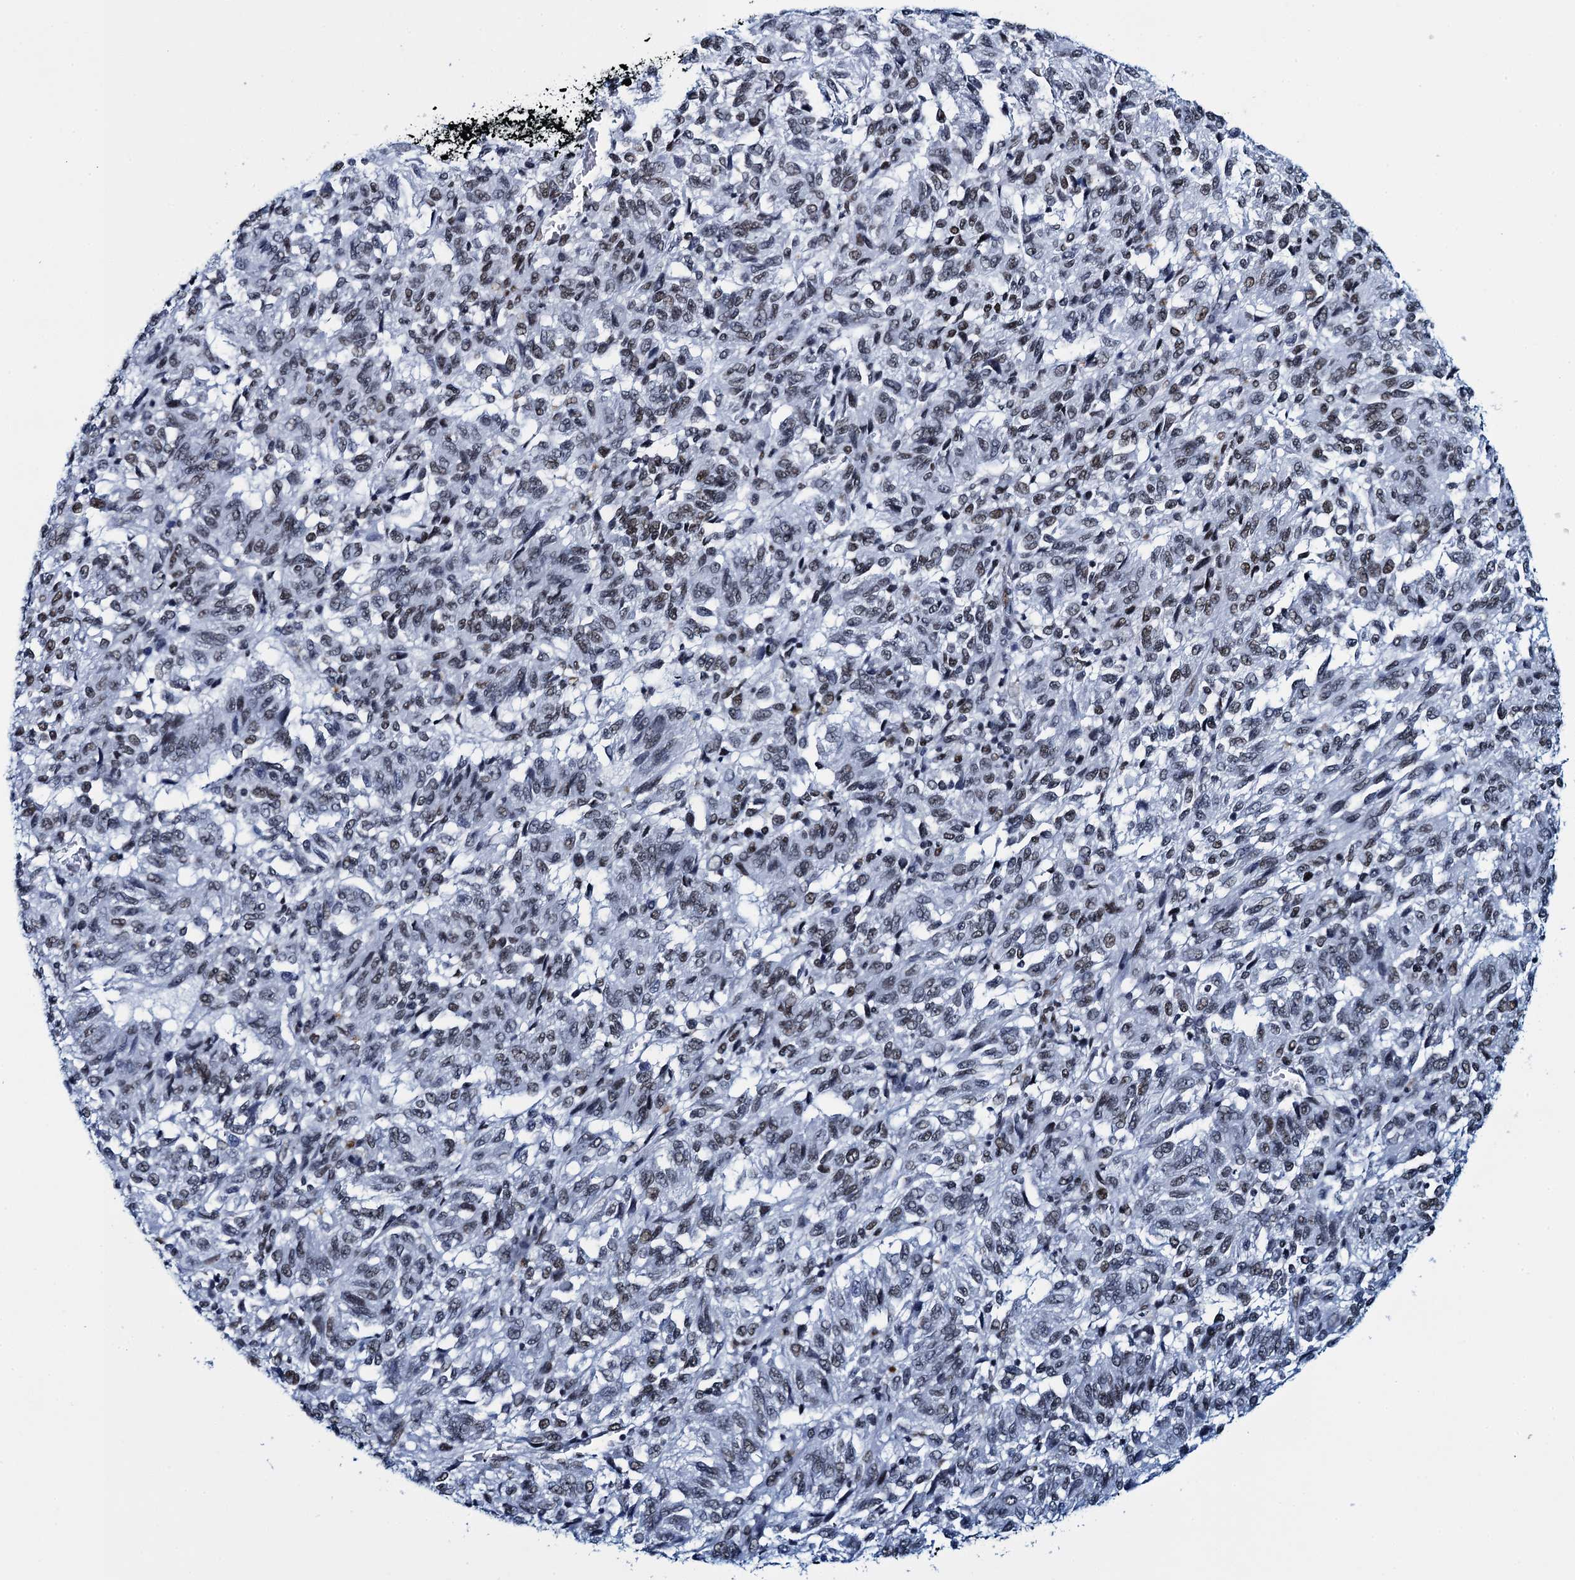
{"staining": {"intensity": "weak", "quantity": "25%-75%", "location": "nuclear"}, "tissue": "melanoma", "cell_type": "Tumor cells", "image_type": "cancer", "snomed": [{"axis": "morphology", "description": "Malignant melanoma, Metastatic site"}, {"axis": "topography", "description": "Lung"}], "caption": "Tumor cells demonstrate low levels of weak nuclear staining in approximately 25%-75% of cells in melanoma.", "gene": "HNRNPUL2", "patient": {"sex": "male", "age": 64}}